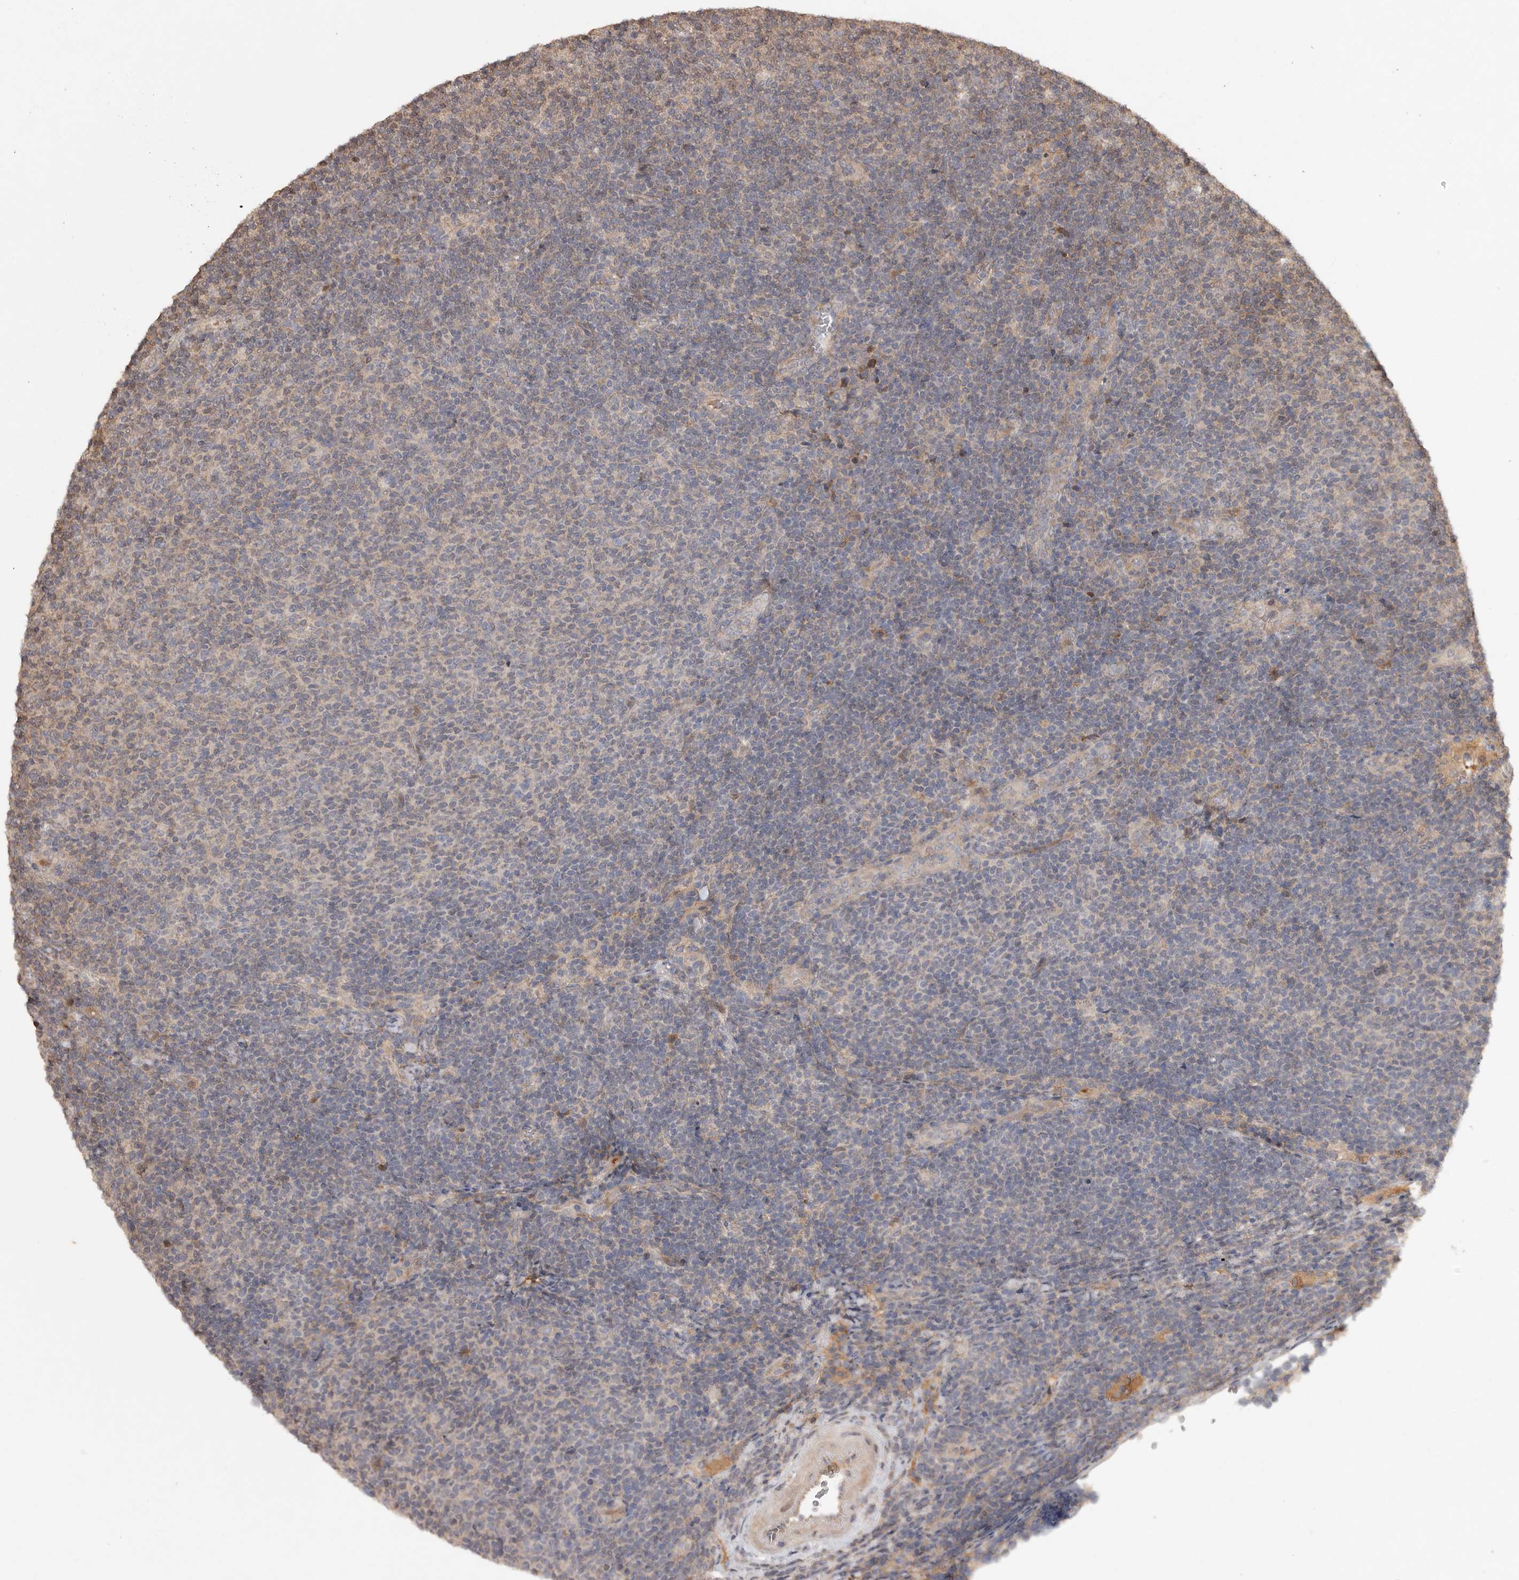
{"staining": {"intensity": "negative", "quantity": "none", "location": "none"}, "tissue": "lymphoma", "cell_type": "Tumor cells", "image_type": "cancer", "snomed": [{"axis": "morphology", "description": "Malignant lymphoma, non-Hodgkin's type, Low grade"}, {"axis": "topography", "description": "Lymph node"}], "caption": "DAB (3,3'-diaminobenzidine) immunohistochemical staining of human lymphoma displays no significant positivity in tumor cells. Nuclei are stained in blue.", "gene": "VN1R4", "patient": {"sex": "male", "age": 66}}